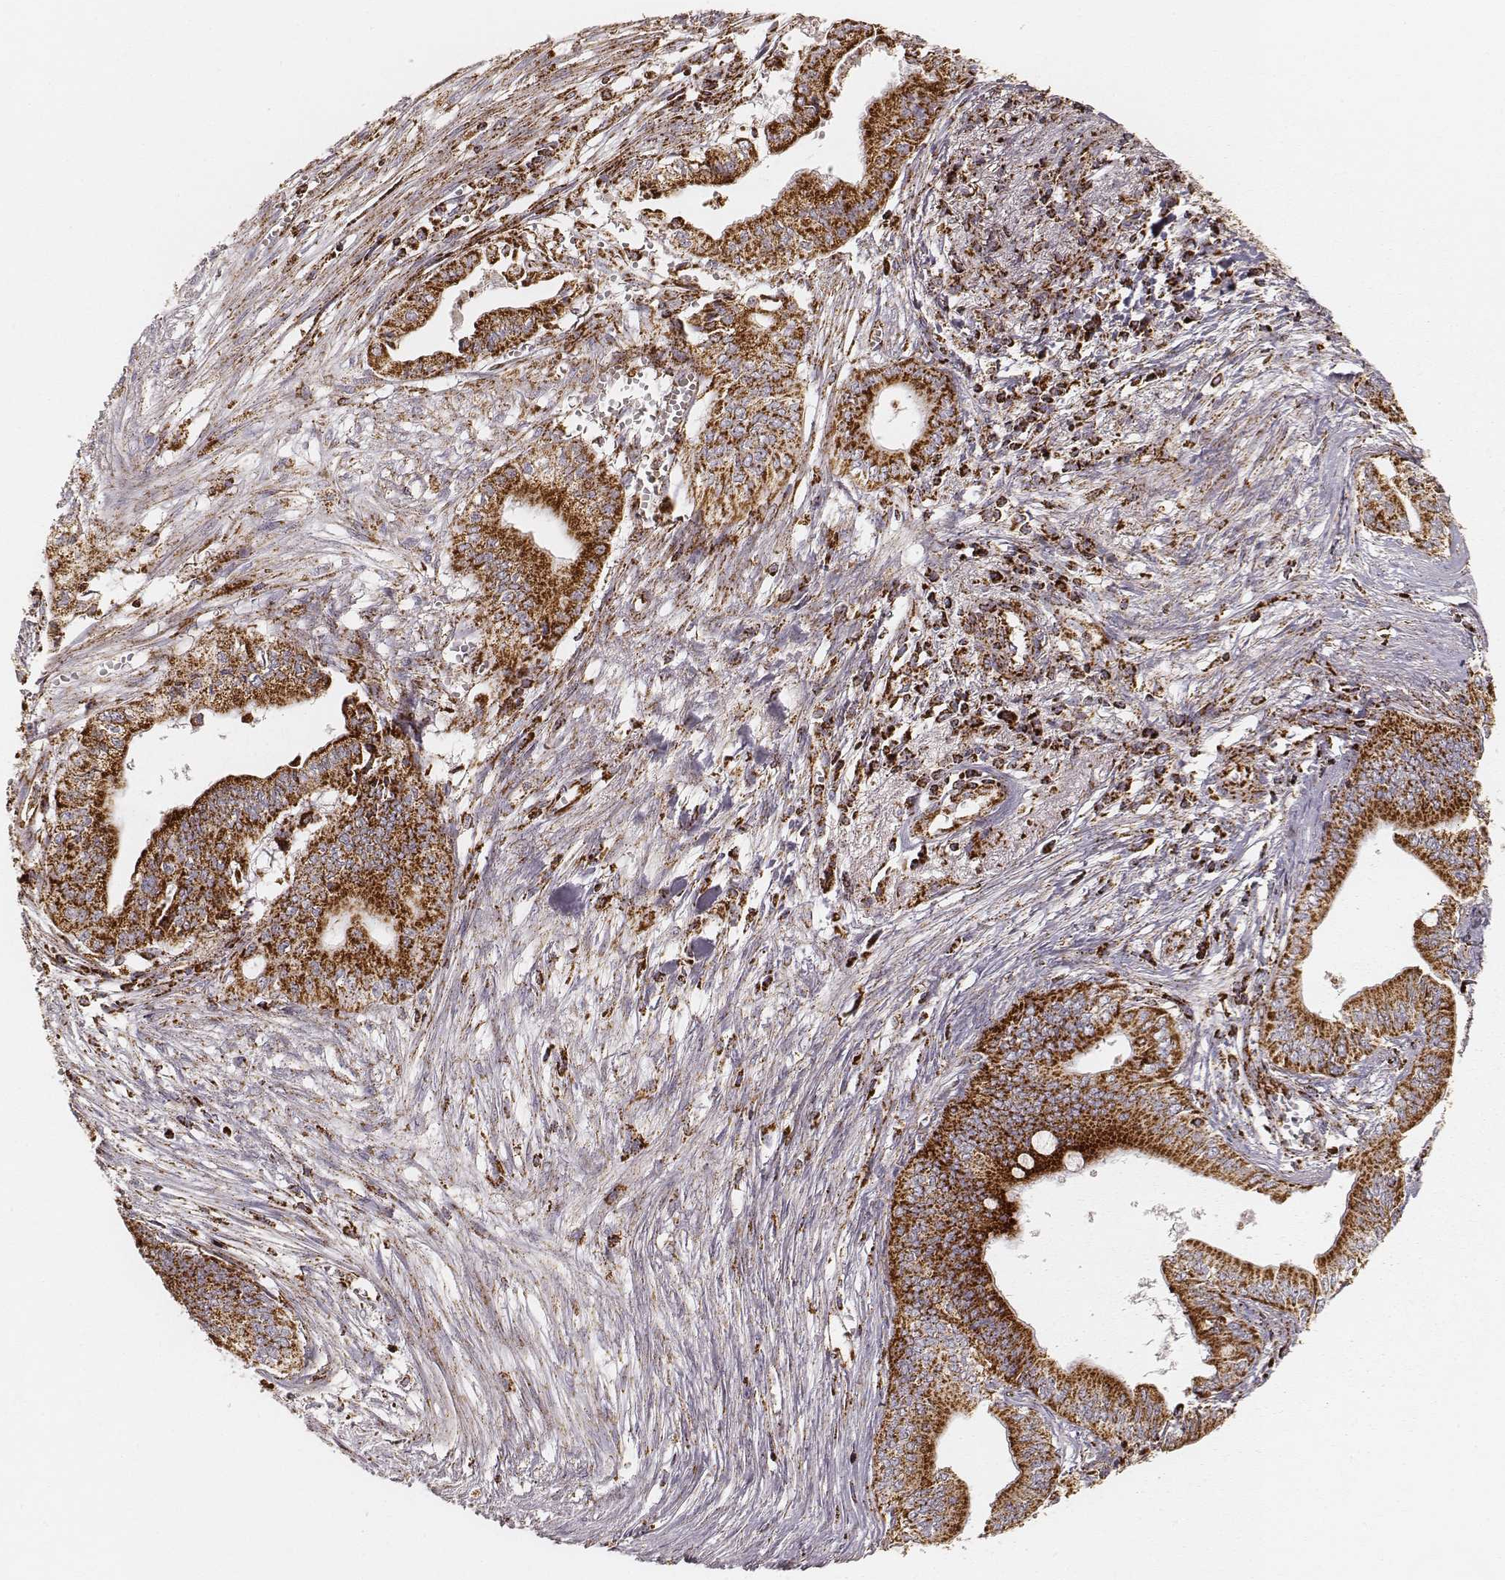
{"staining": {"intensity": "strong", "quantity": ">75%", "location": "cytoplasmic/membranous"}, "tissue": "pancreatic cancer", "cell_type": "Tumor cells", "image_type": "cancer", "snomed": [{"axis": "morphology", "description": "Adenocarcinoma, NOS"}, {"axis": "topography", "description": "Pancreas"}], "caption": "About >75% of tumor cells in pancreatic cancer reveal strong cytoplasmic/membranous protein staining as visualized by brown immunohistochemical staining.", "gene": "CS", "patient": {"sex": "female", "age": 61}}